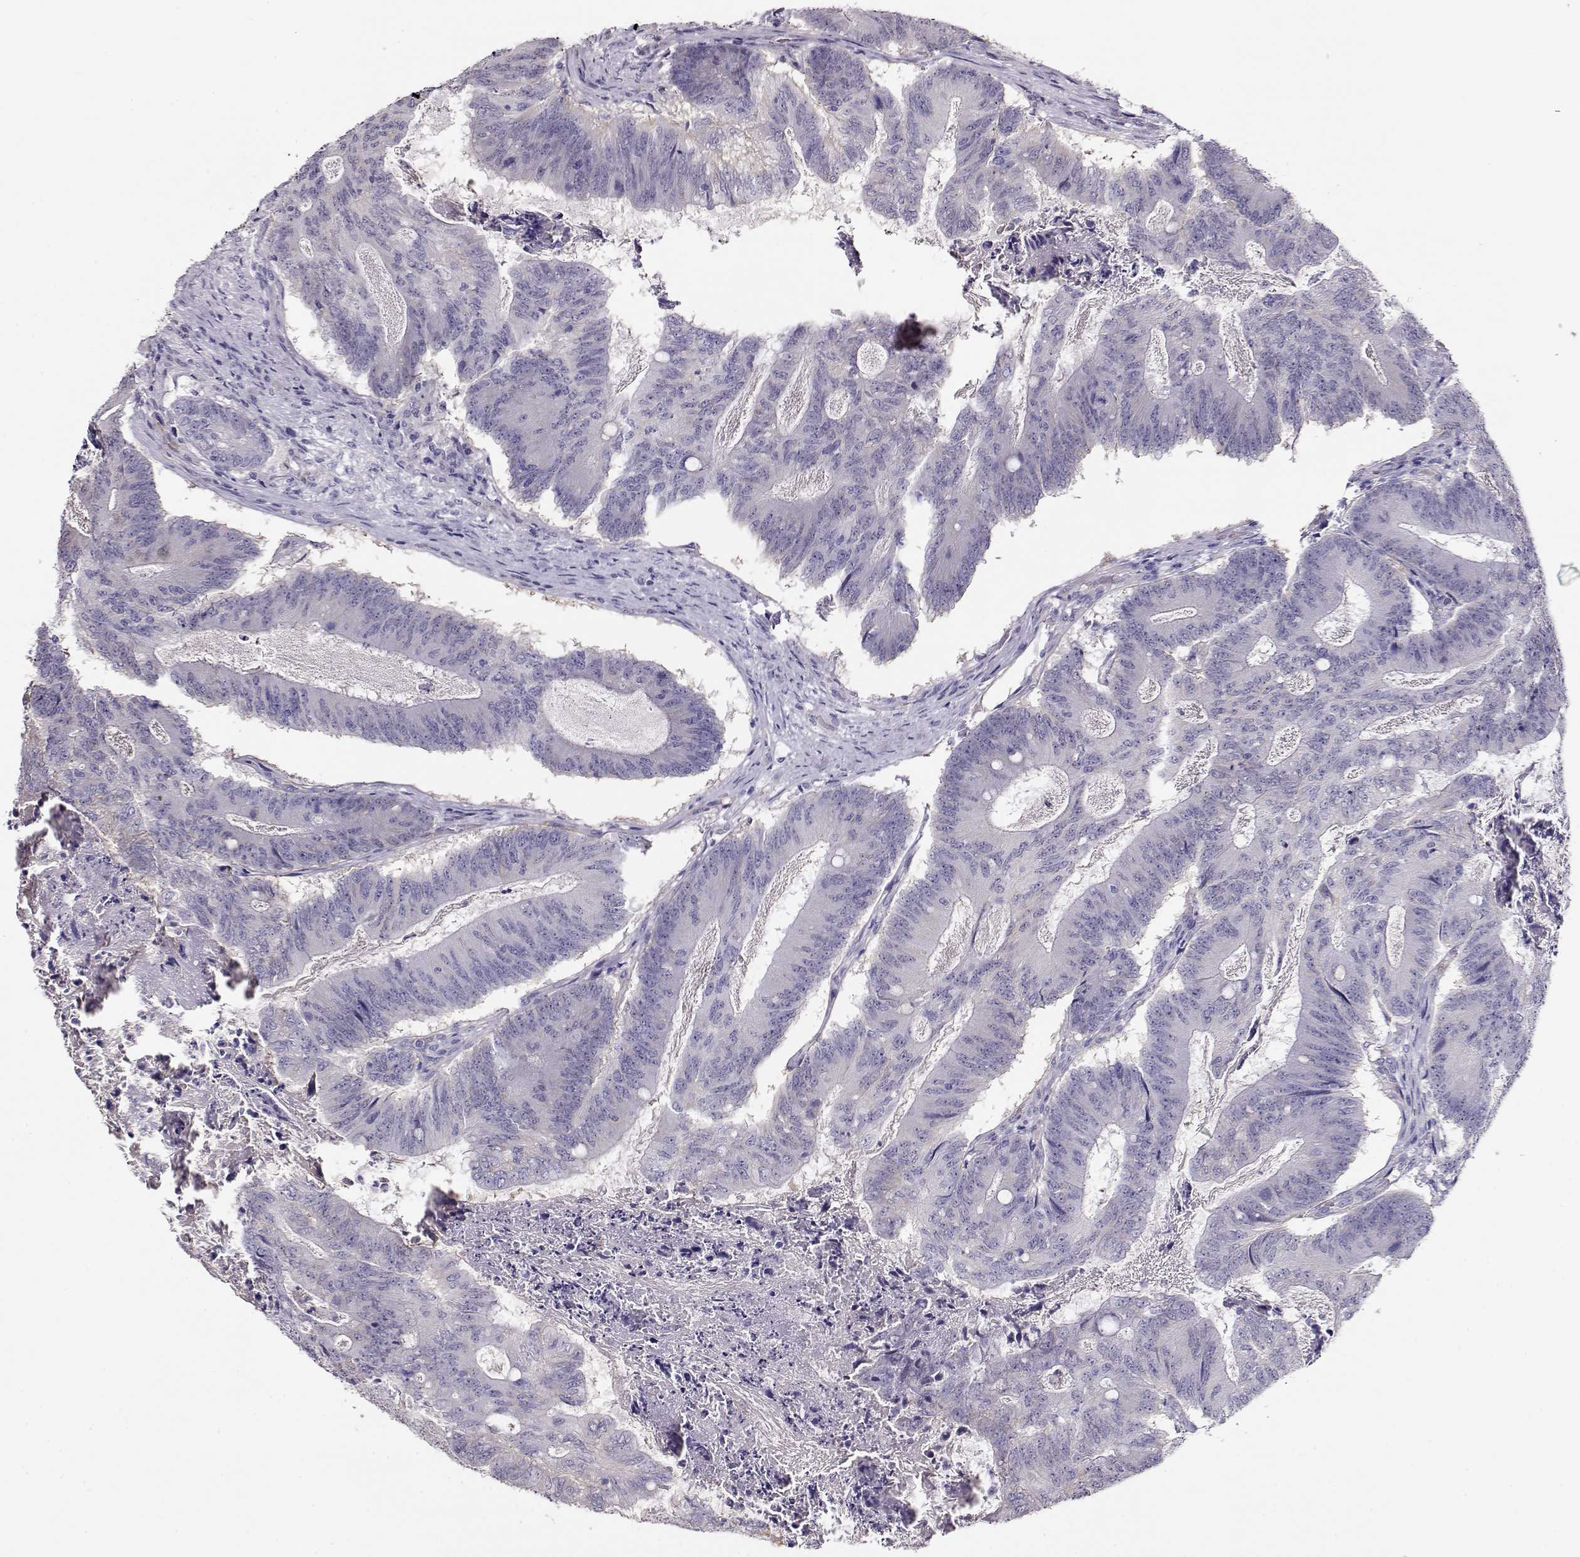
{"staining": {"intensity": "negative", "quantity": "none", "location": "none"}, "tissue": "colorectal cancer", "cell_type": "Tumor cells", "image_type": "cancer", "snomed": [{"axis": "morphology", "description": "Adenocarcinoma, NOS"}, {"axis": "topography", "description": "Colon"}], "caption": "This is an immunohistochemistry (IHC) photomicrograph of colorectal cancer. There is no staining in tumor cells.", "gene": "RBM44", "patient": {"sex": "female", "age": 70}}